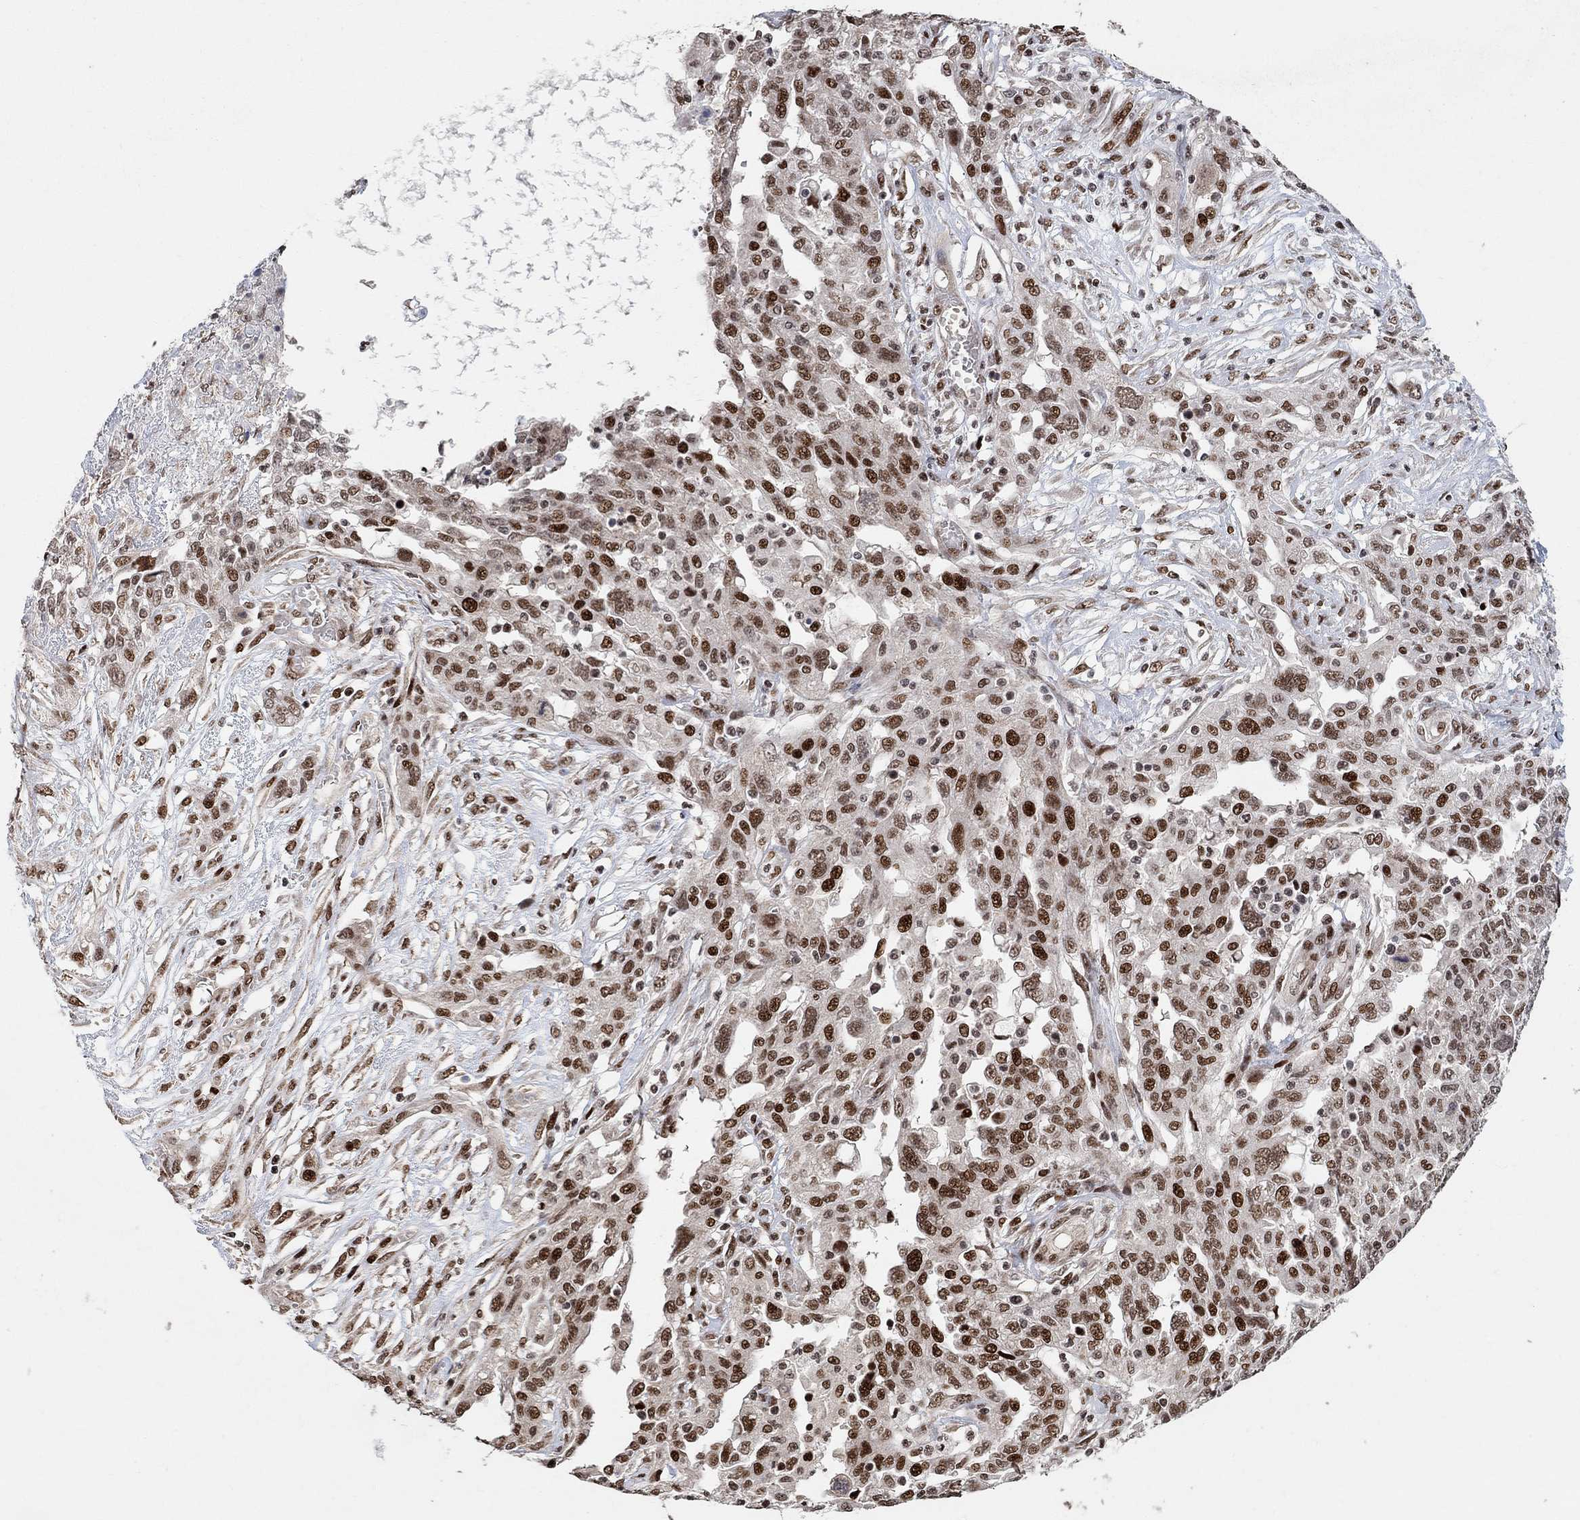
{"staining": {"intensity": "strong", "quantity": "25%-75%", "location": "nuclear"}, "tissue": "ovarian cancer", "cell_type": "Tumor cells", "image_type": "cancer", "snomed": [{"axis": "morphology", "description": "Cystadenocarcinoma, serous, NOS"}, {"axis": "topography", "description": "Ovary"}], "caption": "Serous cystadenocarcinoma (ovarian) stained for a protein displays strong nuclear positivity in tumor cells. Using DAB (brown) and hematoxylin (blue) stains, captured at high magnification using brightfield microscopy.", "gene": "E4F1", "patient": {"sex": "female", "age": 67}}